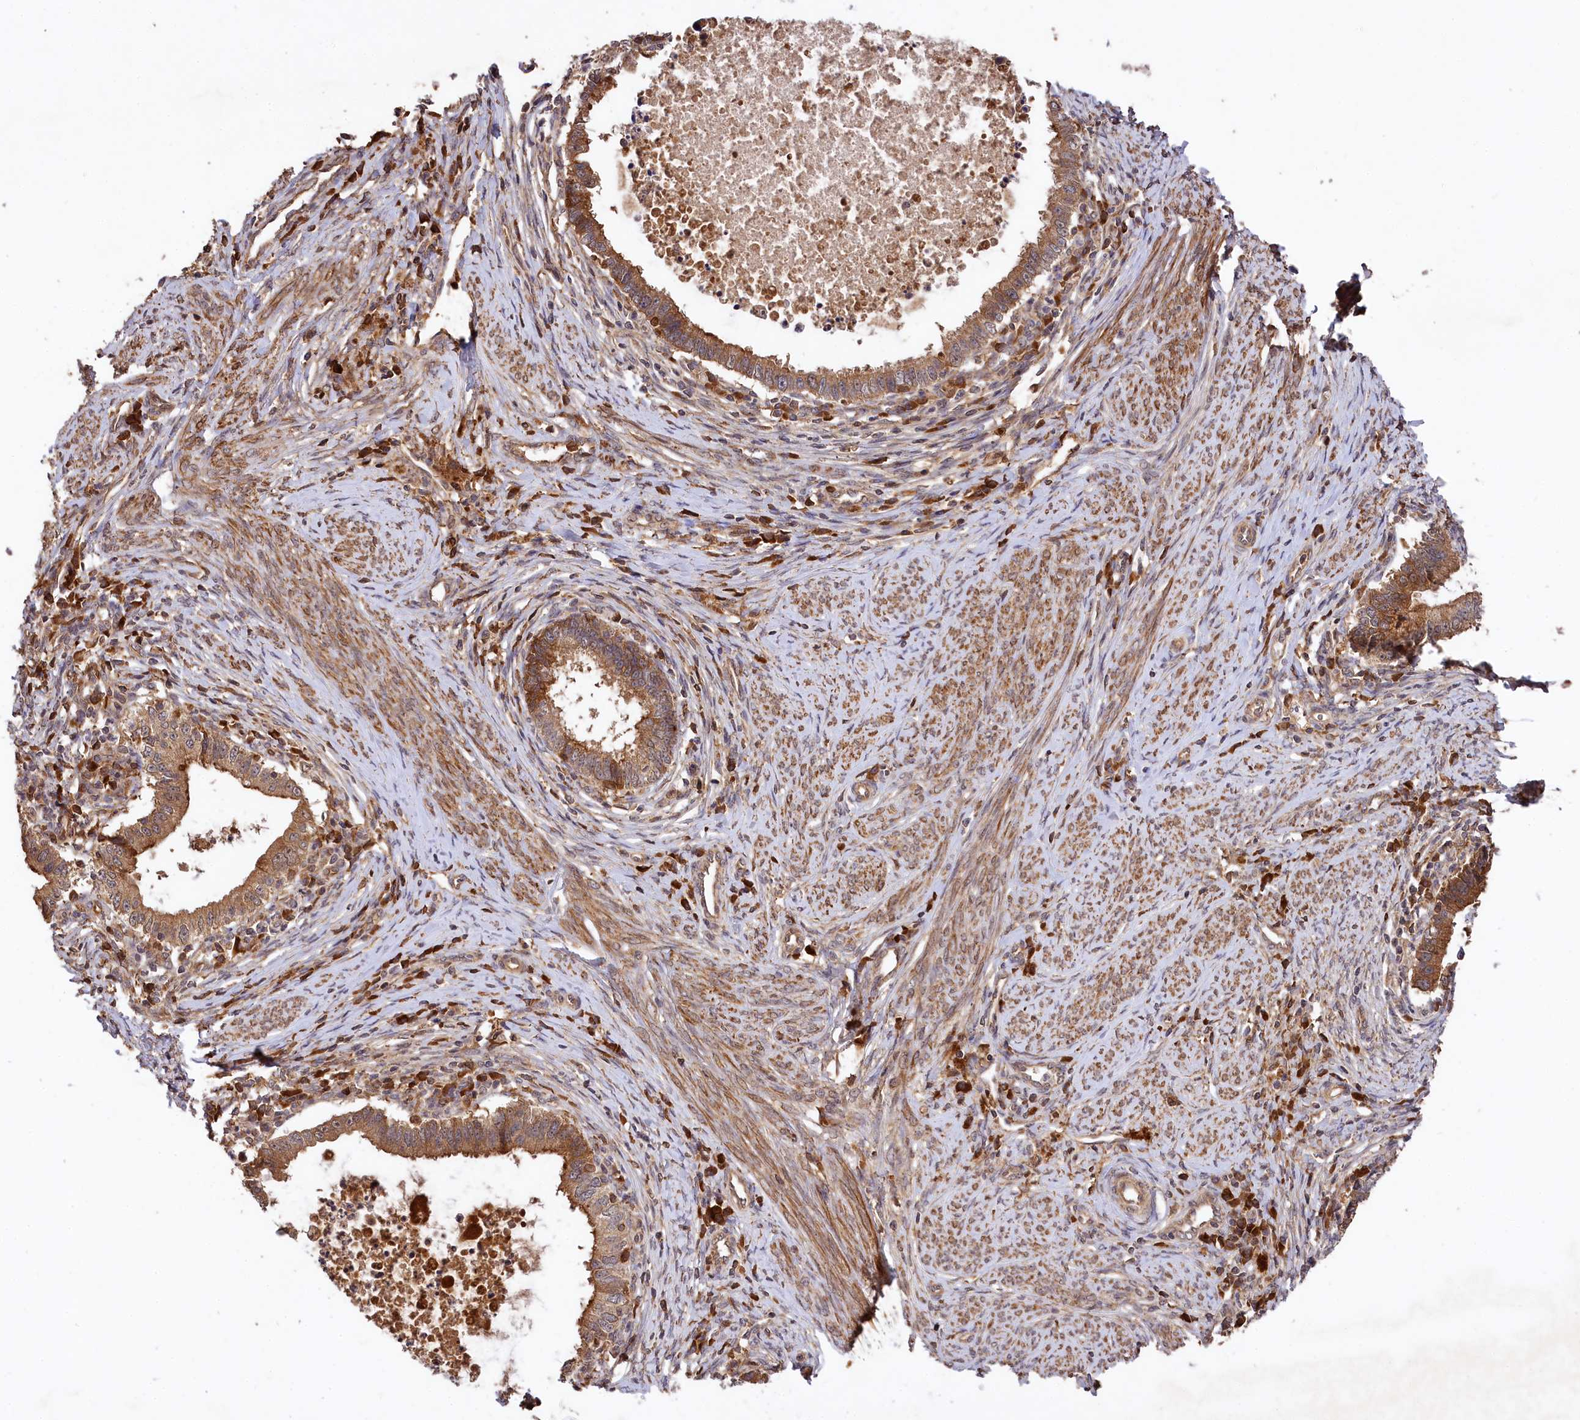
{"staining": {"intensity": "moderate", "quantity": ">75%", "location": "cytoplasmic/membranous"}, "tissue": "cervical cancer", "cell_type": "Tumor cells", "image_type": "cancer", "snomed": [{"axis": "morphology", "description": "Adenocarcinoma, NOS"}, {"axis": "topography", "description": "Cervix"}], "caption": "Tumor cells display moderate cytoplasmic/membranous staining in about >75% of cells in adenocarcinoma (cervical). The staining is performed using DAB brown chromogen to label protein expression. The nuclei are counter-stained blue using hematoxylin.", "gene": "MCF2L2", "patient": {"sex": "female", "age": 36}}